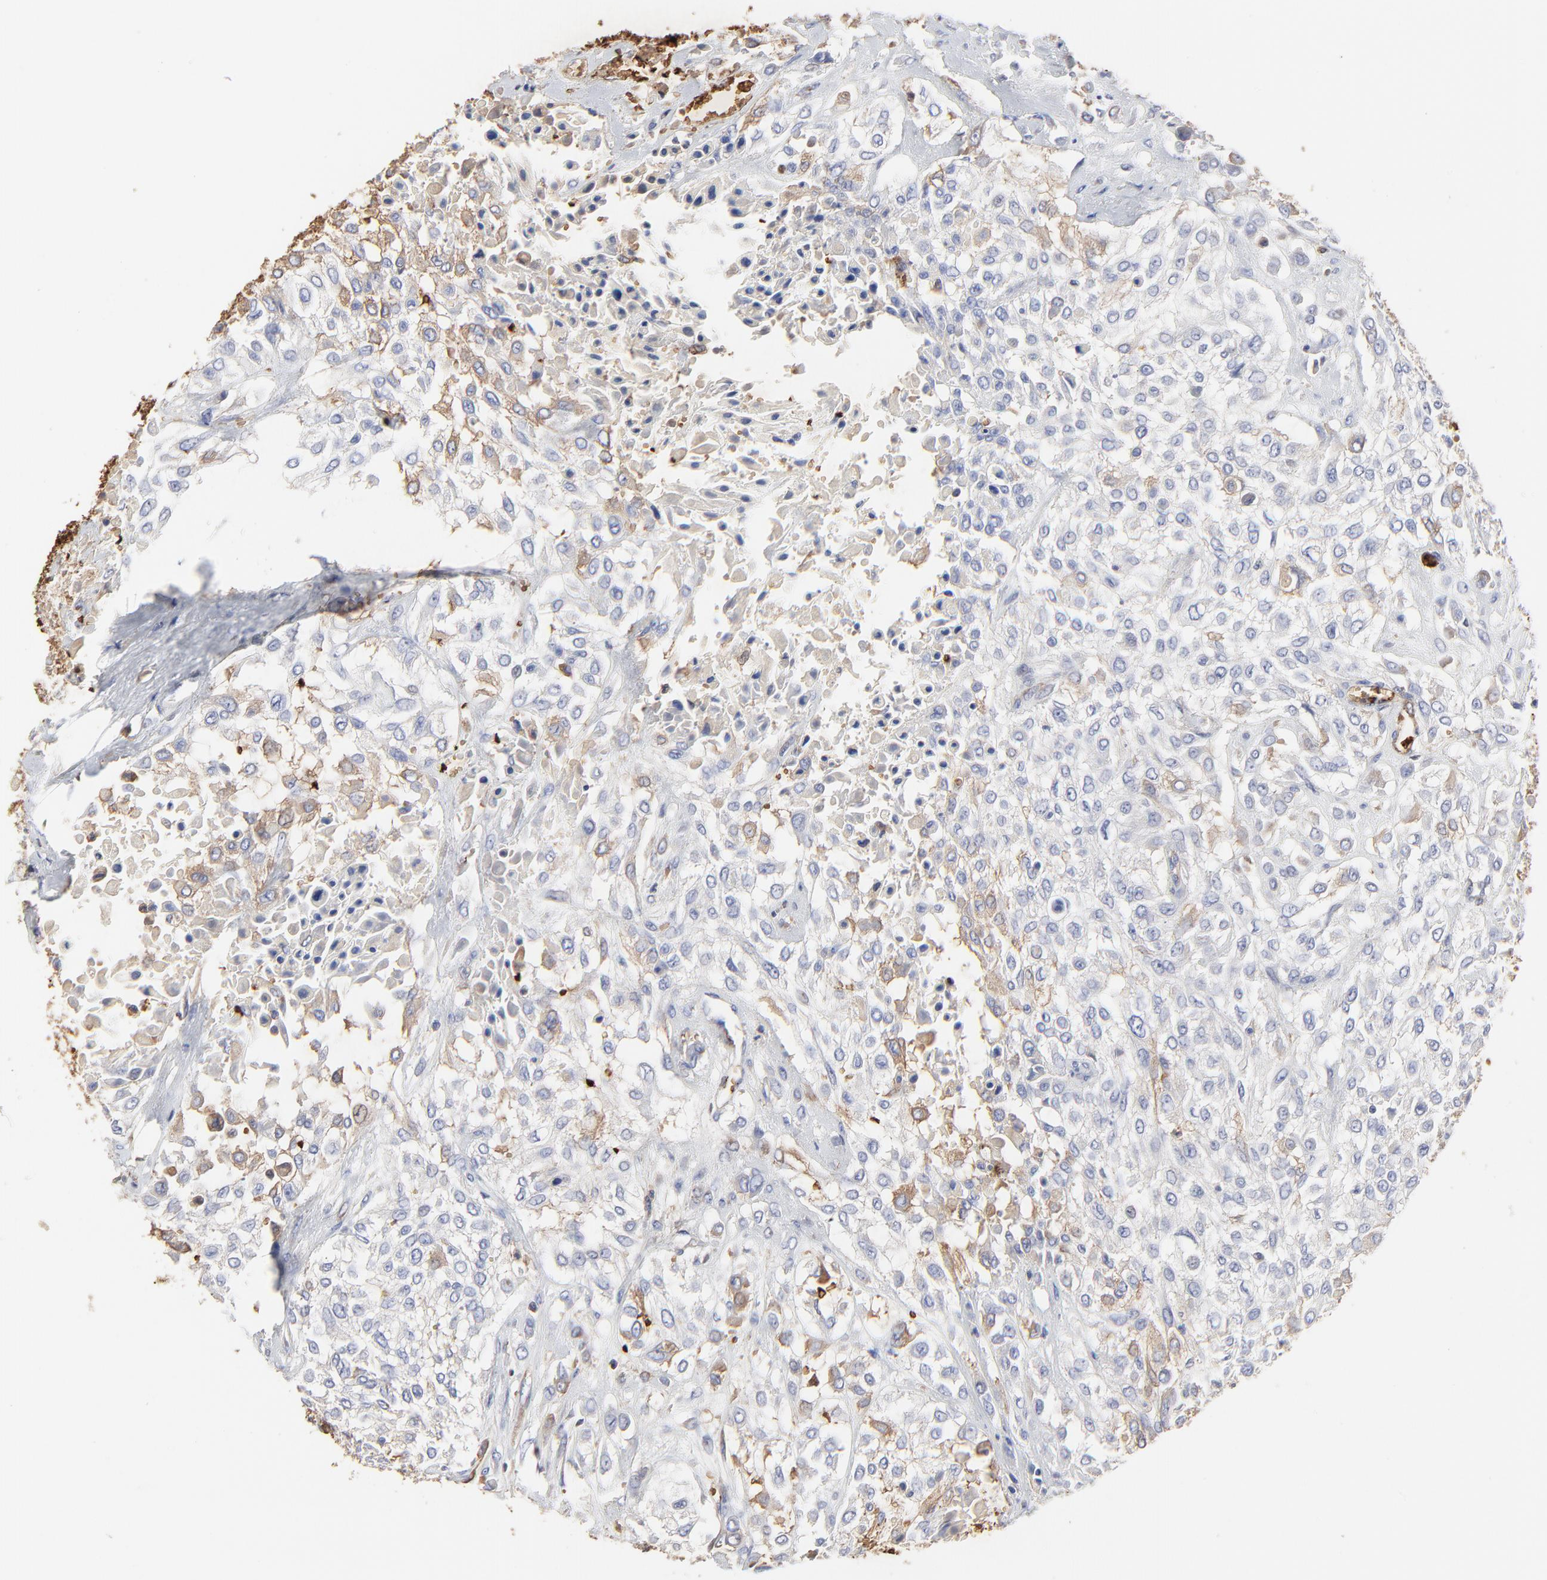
{"staining": {"intensity": "moderate", "quantity": "25%-75%", "location": "cytoplasmic/membranous"}, "tissue": "urothelial cancer", "cell_type": "Tumor cells", "image_type": "cancer", "snomed": [{"axis": "morphology", "description": "Urothelial carcinoma, High grade"}, {"axis": "topography", "description": "Urinary bladder"}], "caption": "Tumor cells reveal moderate cytoplasmic/membranous expression in about 25%-75% of cells in urothelial cancer.", "gene": "PAG1", "patient": {"sex": "male", "age": 57}}